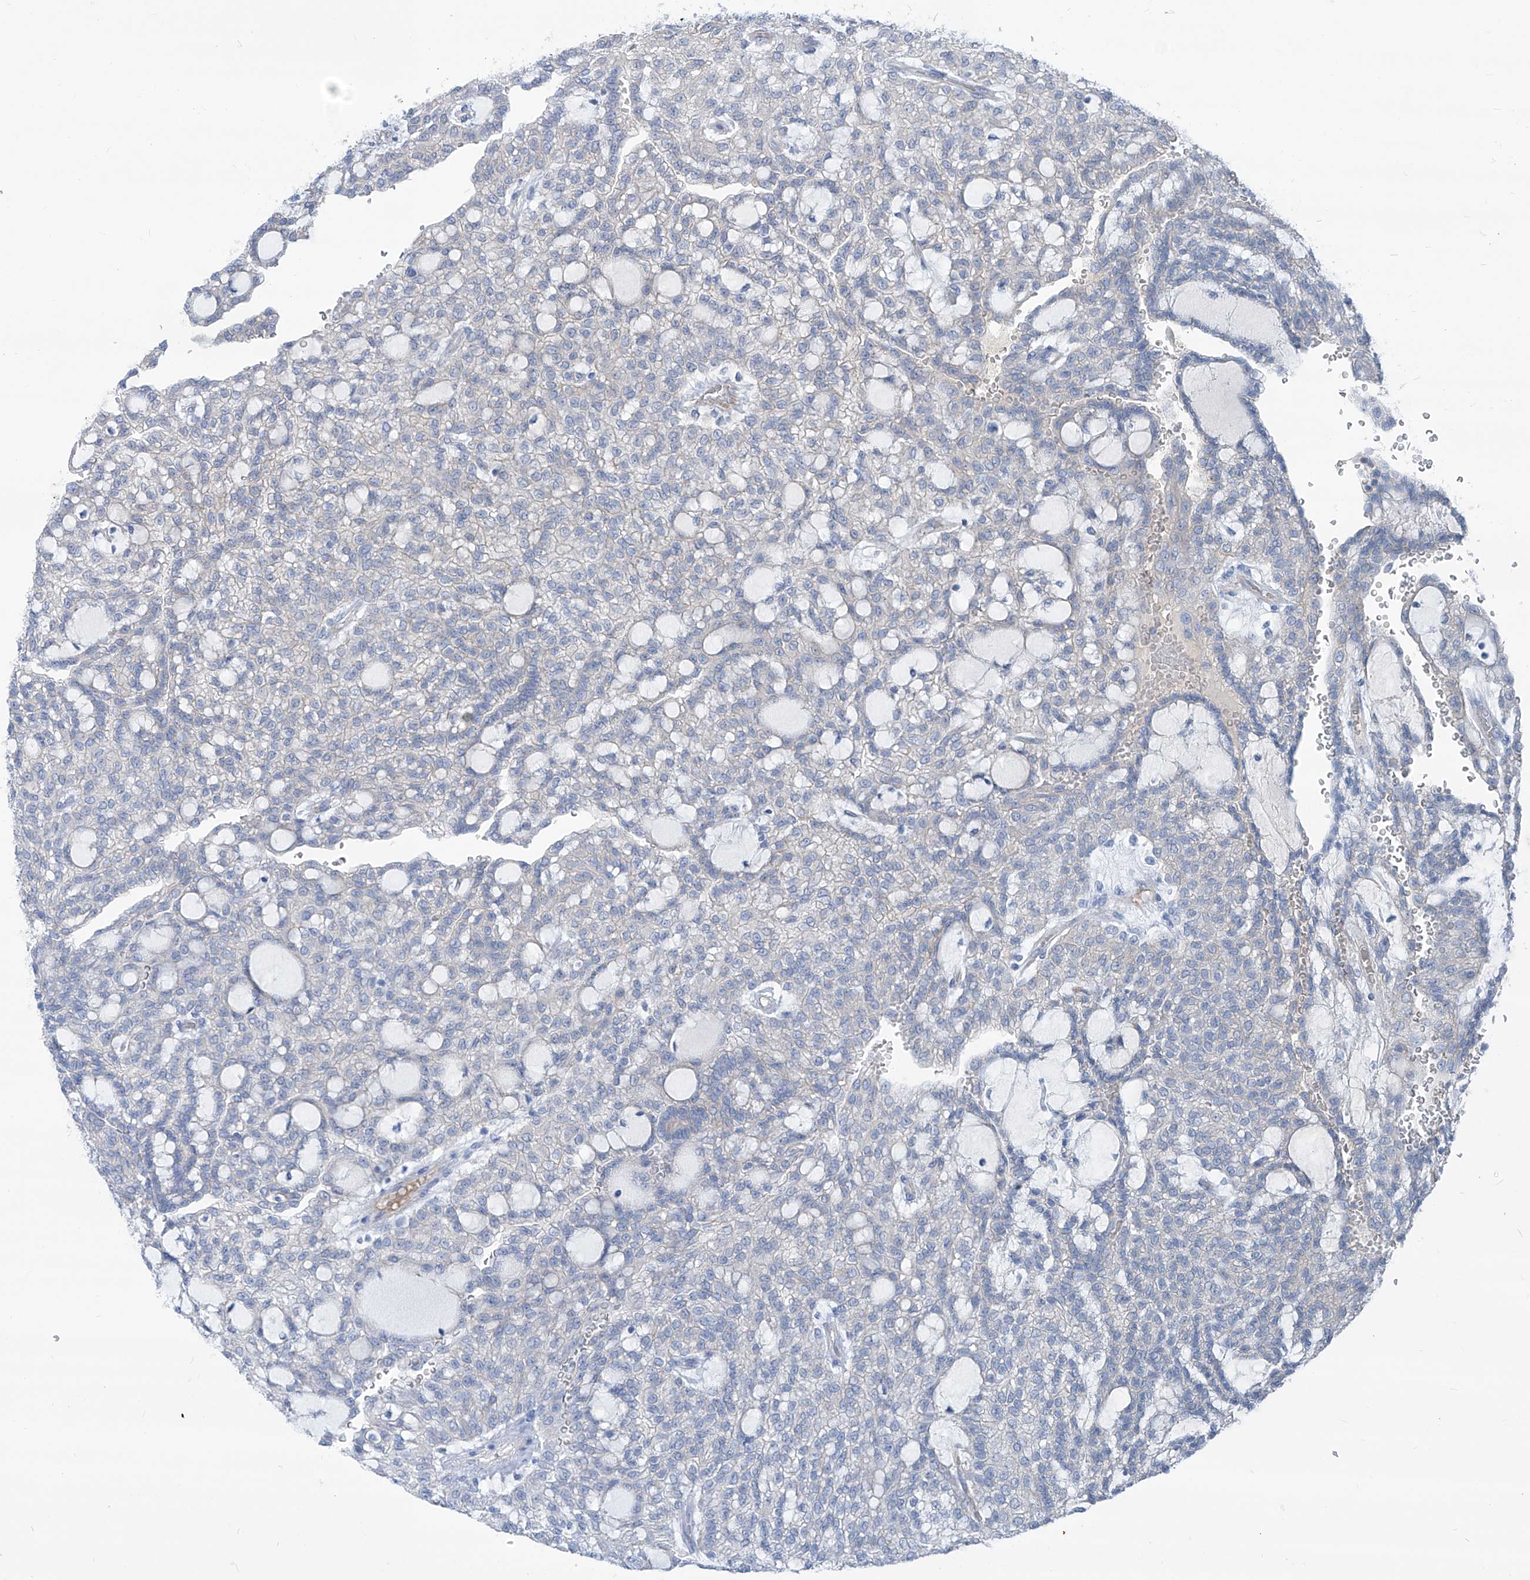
{"staining": {"intensity": "negative", "quantity": "none", "location": "none"}, "tissue": "renal cancer", "cell_type": "Tumor cells", "image_type": "cancer", "snomed": [{"axis": "morphology", "description": "Adenocarcinoma, NOS"}, {"axis": "topography", "description": "Kidney"}], "caption": "This is an IHC image of renal adenocarcinoma. There is no positivity in tumor cells.", "gene": "AKAP10", "patient": {"sex": "male", "age": 63}}